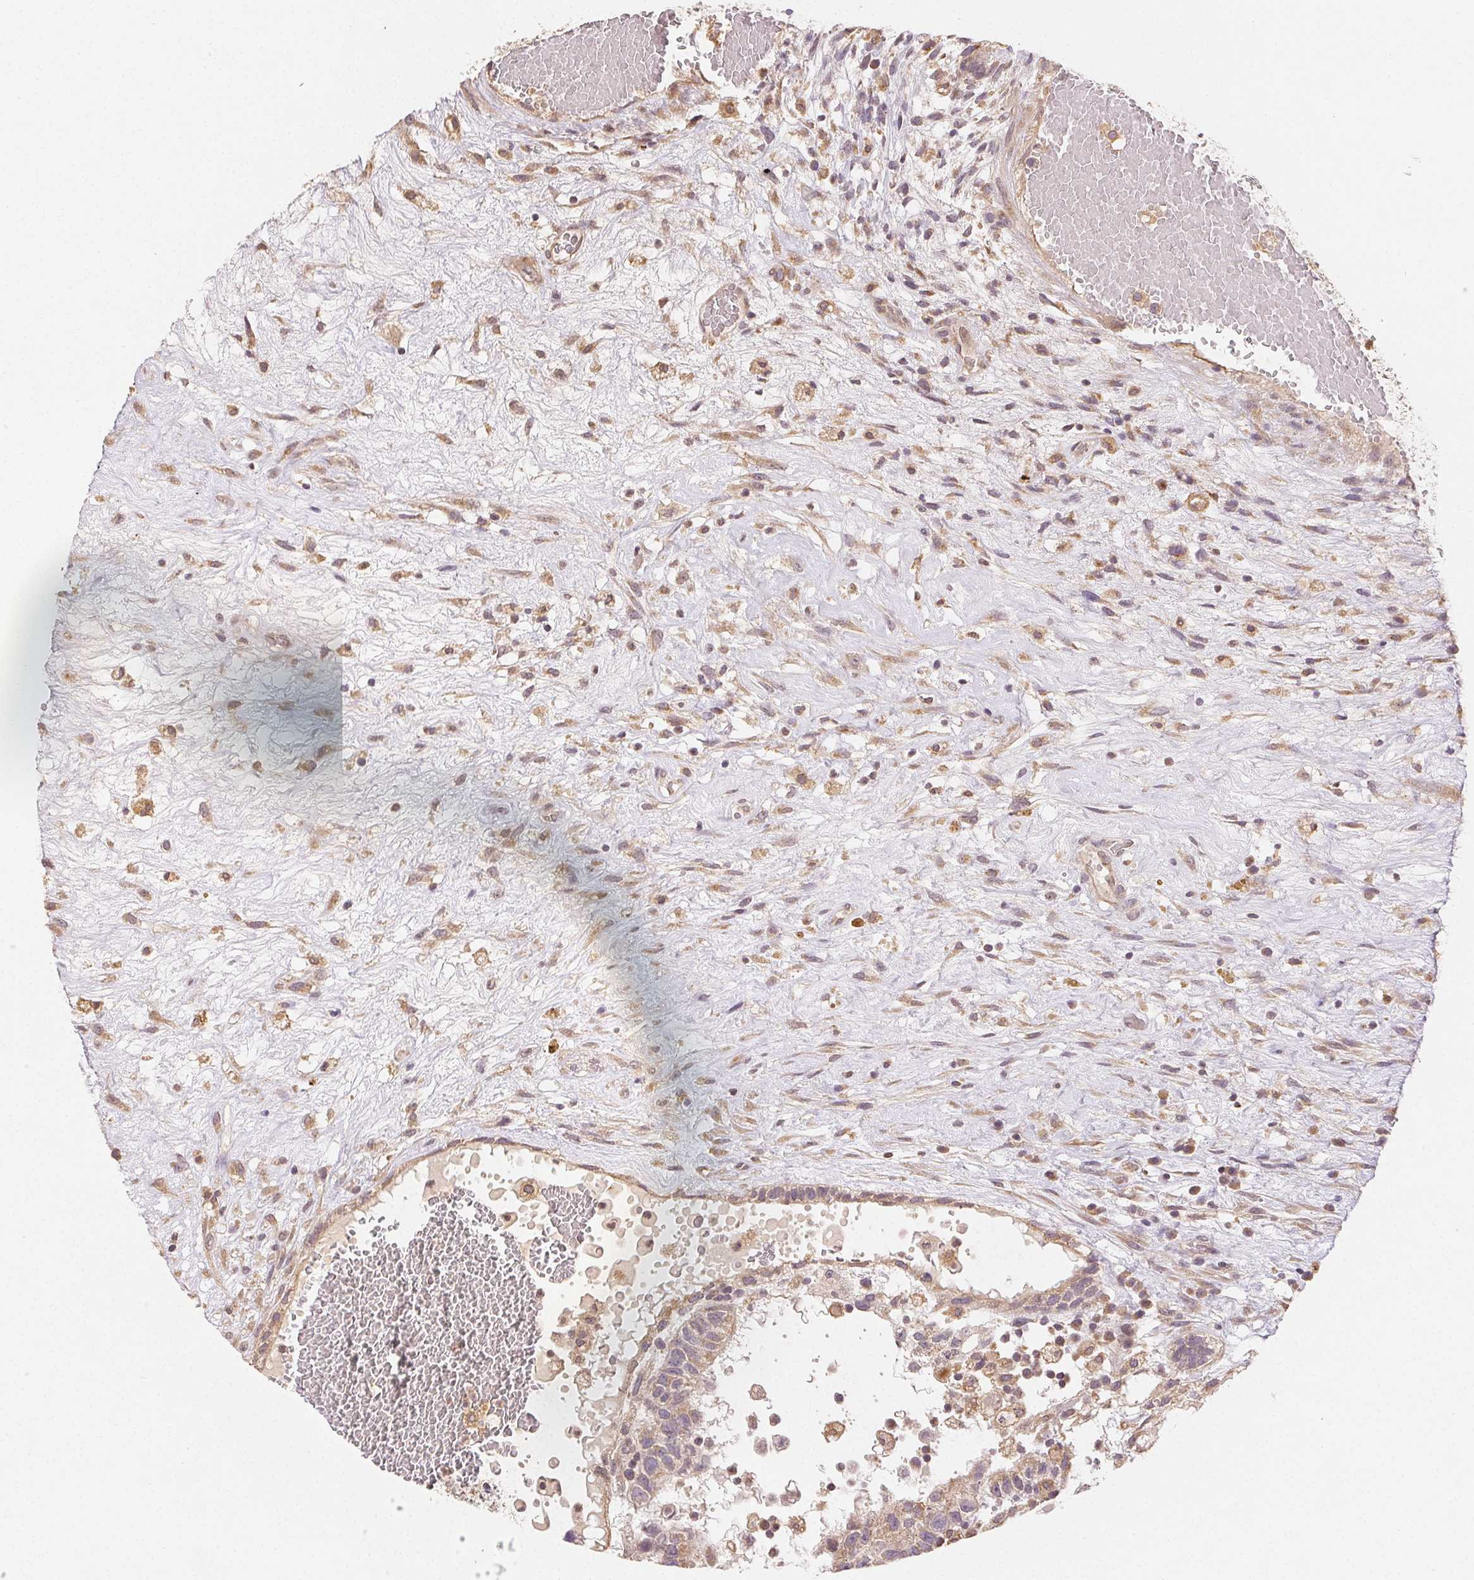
{"staining": {"intensity": "weak", "quantity": "25%-75%", "location": "cytoplasmic/membranous"}, "tissue": "testis cancer", "cell_type": "Tumor cells", "image_type": "cancer", "snomed": [{"axis": "morphology", "description": "Normal tissue, NOS"}, {"axis": "morphology", "description": "Carcinoma, Embryonal, NOS"}, {"axis": "topography", "description": "Testis"}], "caption": "Human embryonal carcinoma (testis) stained for a protein (brown) demonstrates weak cytoplasmic/membranous positive staining in about 25%-75% of tumor cells.", "gene": "SEZ6L2", "patient": {"sex": "male", "age": 32}}